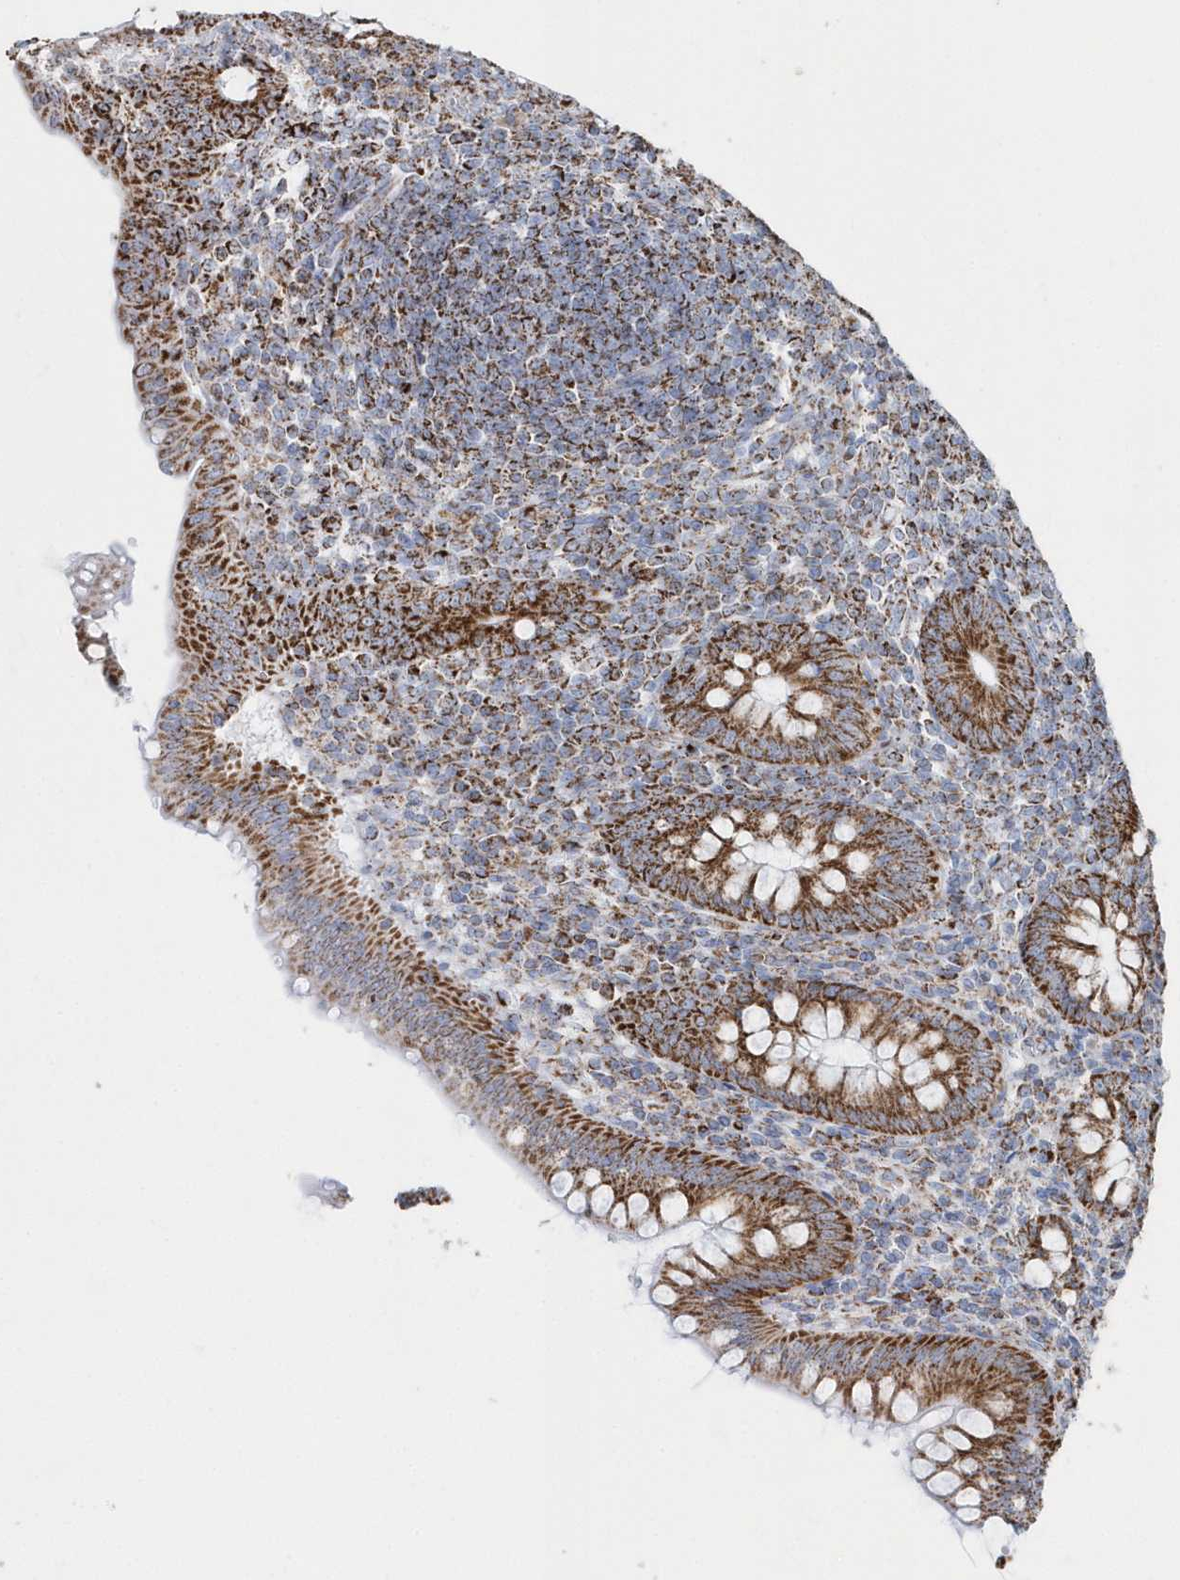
{"staining": {"intensity": "moderate", "quantity": ">75%", "location": "cytoplasmic/membranous"}, "tissue": "appendix", "cell_type": "Glandular cells", "image_type": "normal", "snomed": [{"axis": "morphology", "description": "Normal tissue, NOS"}, {"axis": "topography", "description": "Appendix"}], "caption": "DAB immunohistochemical staining of benign human appendix shows moderate cytoplasmic/membranous protein expression in about >75% of glandular cells. The protein of interest is stained brown, and the nuclei are stained in blue (DAB (3,3'-diaminobenzidine) IHC with brightfield microscopy, high magnification).", "gene": "TMCO6", "patient": {"sex": "male", "age": 14}}